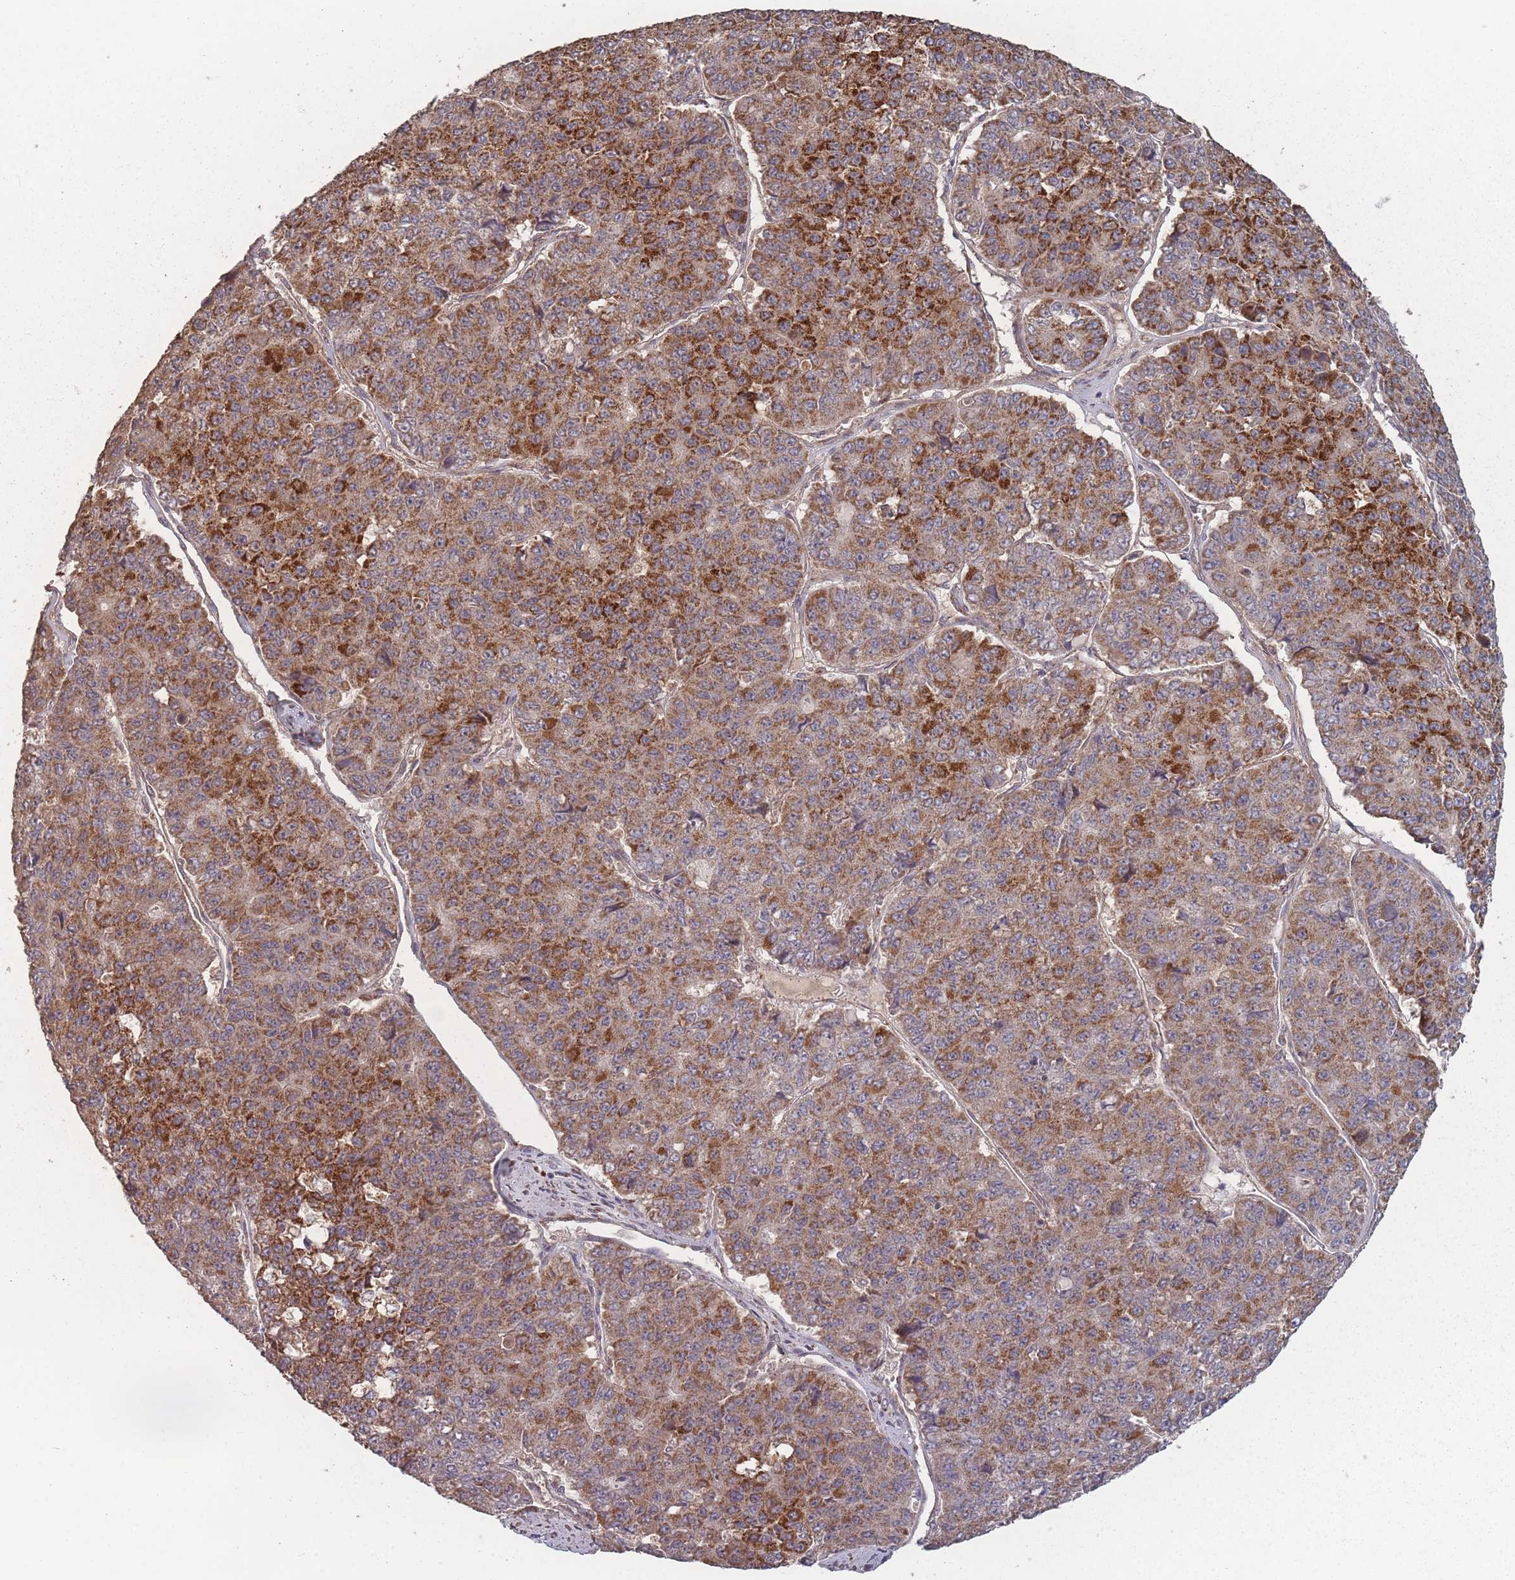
{"staining": {"intensity": "strong", "quantity": "25%-75%", "location": "cytoplasmic/membranous"}, "tissue": "pancreatic cancer", "cell_type": "Tumor cells", "image_type": "cancer", "snomed": [{"axis": "morphology", "description": "Adenocarcinoma, NOS"}, {"axis": "topography", "description": "Pancreas"}], "caption": "A high-resolution image shows immunohistochemistry (IHC) staining of pancreatic cancer (adenocarcinoma), which shows strong cytoplasmic/membranous staining in approximately 25%-75% of tumor cells.", "gene": "LYRM7", "patient": {"sex": "male", "age": 50}}